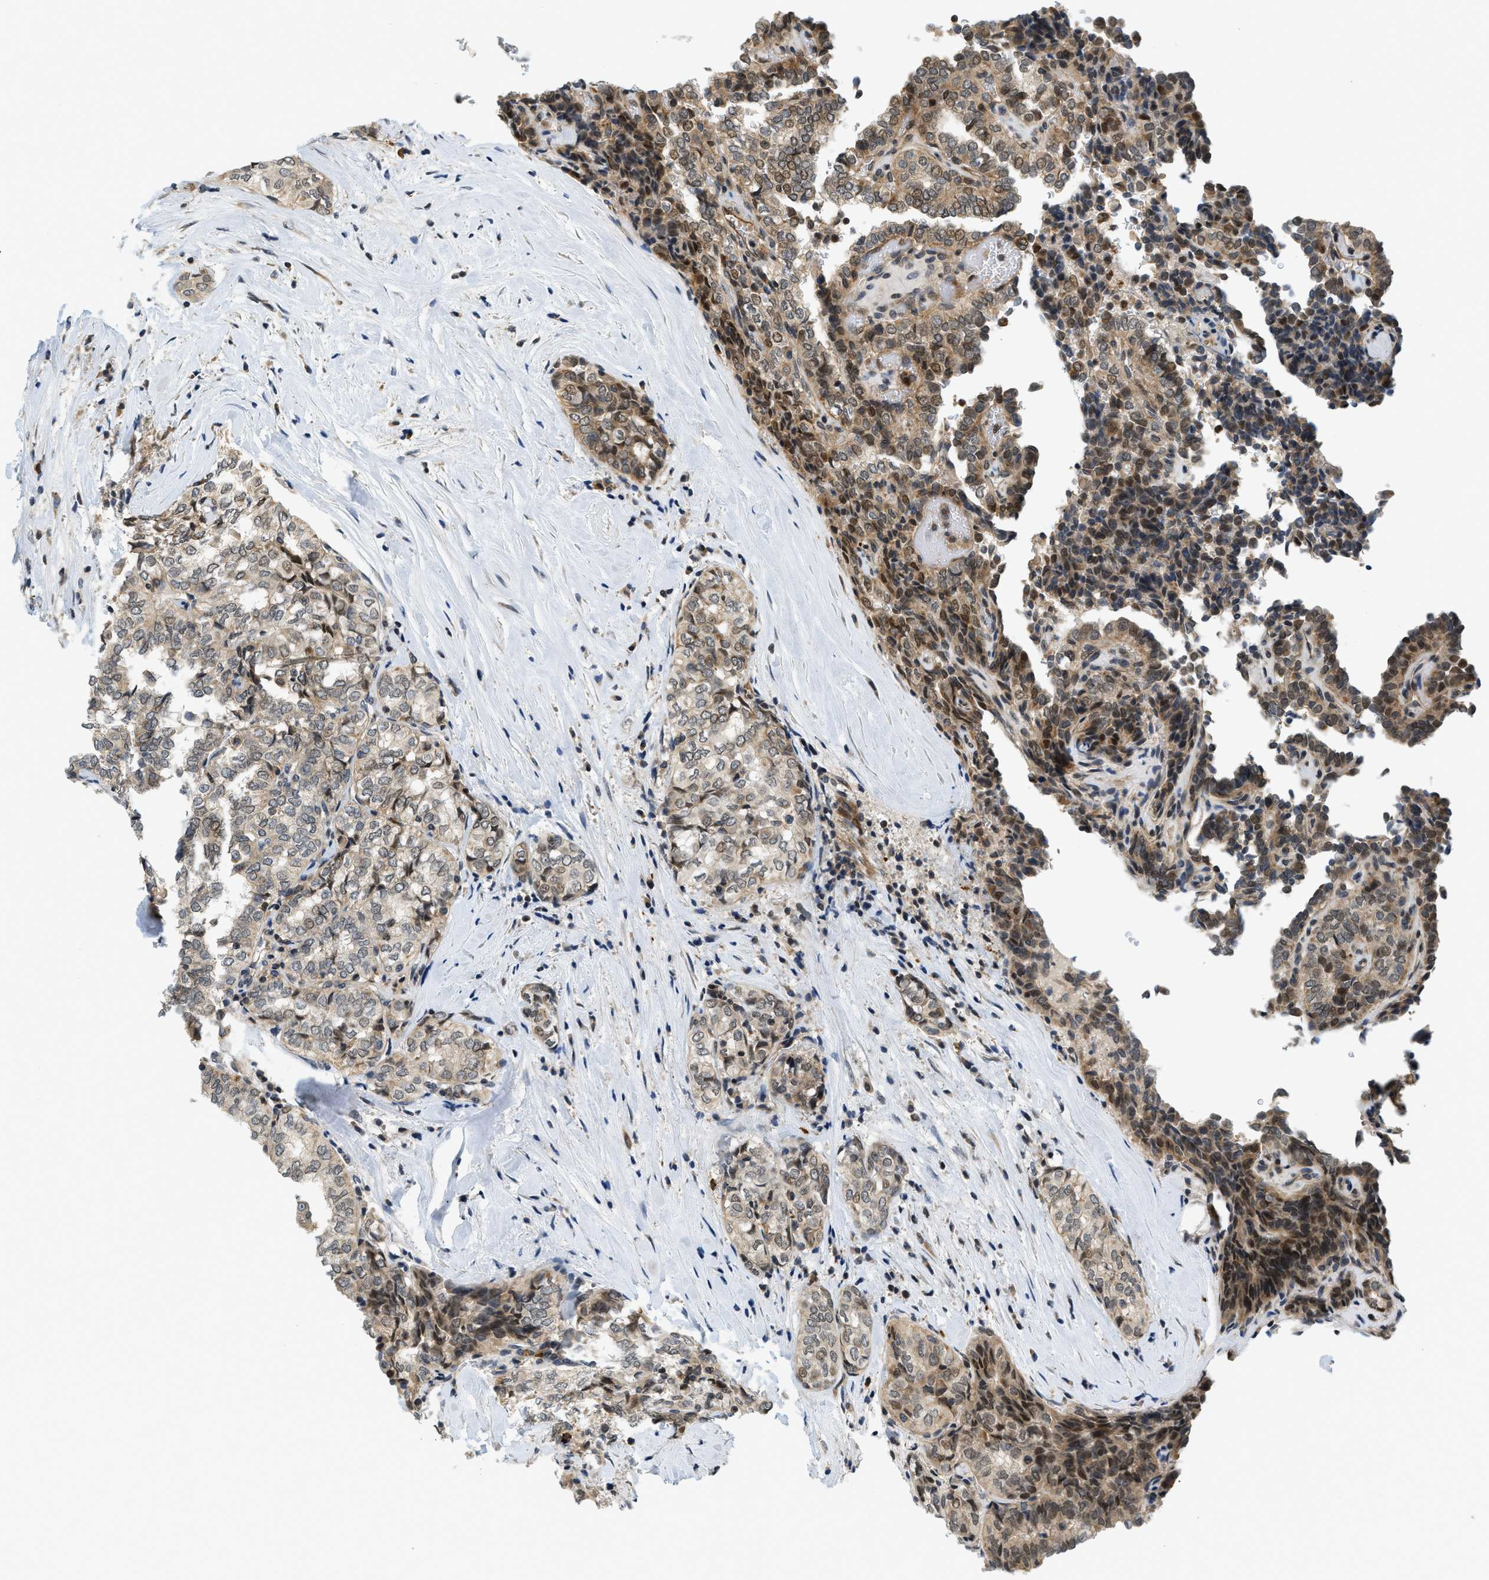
{"staining": {"intensity": "moderate", "quantity": "<25%", "location": "nuclear"}, "tissue": "thyroid cancer", "cell_type": "Tumor cells", "image_type": "cancer", "snomed": [{"axis": "morphology", "description": "Normal tissue, NOS"}, {"axis": "morphology", "description": "Papillary adenocarcinoma, NOS"}, {"axis": "topography", "description": "Thyroid gland"}], "caption": "A histopathology image of human thyroid cancer (papillary adenocarcinoma) stained for a protein displays moderate nuclear brown staining in tumor cells.", "gene": "KMT2A", "patient": {"sex": "female", "age": 30}}